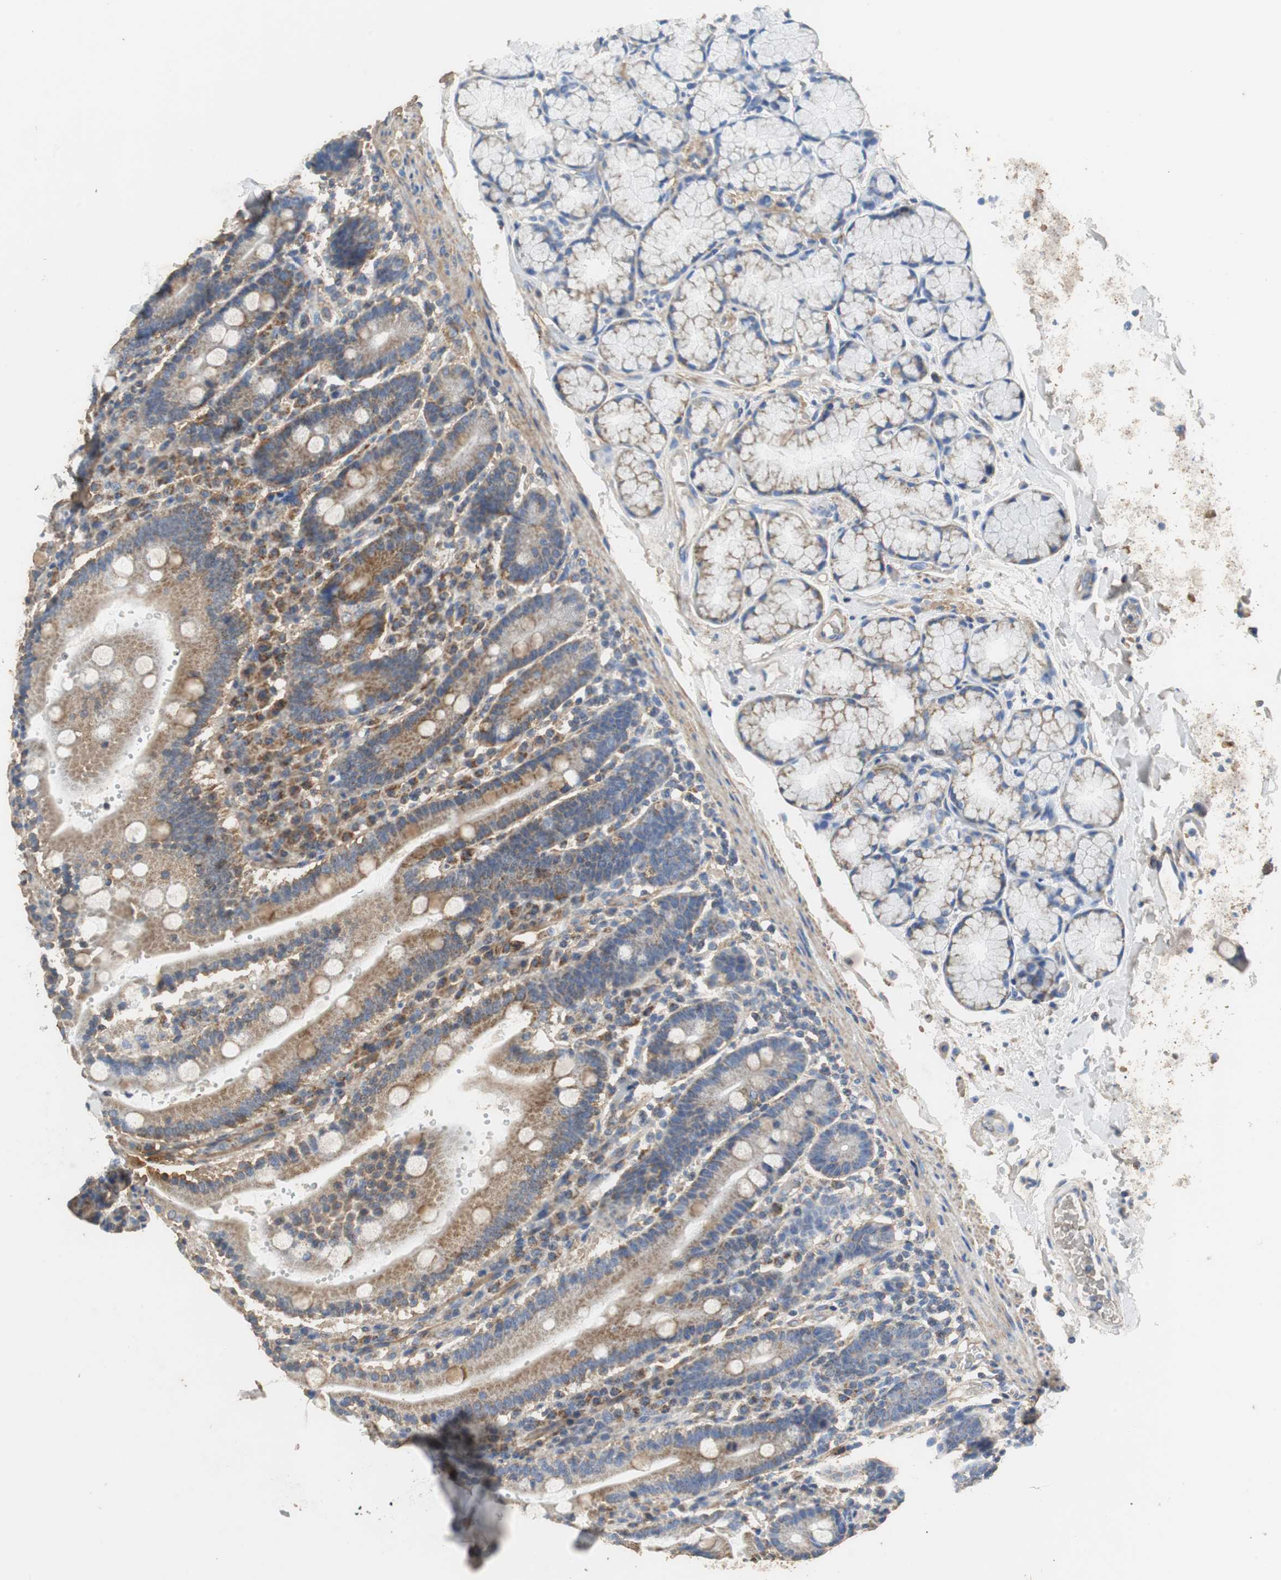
{"staining": {"intensity": "weak", "quantity": "25%-75%", "location": "cytoplasmic/membranous"}, "tissue": "duodenum", "cell_type": "Glandular cells", "image_type": "normal", "snomed": [{"axis": "morphology", "description": "Normal tissue, NOS"}, {"axis": "topography", "description": "Small intestine, NOS"}], "caption": "IHC histopathology image of benign human duodenum stained for a protein (brown), which reveals low levels of weak cytoplasmic/membranous staining in about 25%-75% of glandular cells.", "gene": "NNT", "patient": {"sex": "female", "age": 71}}